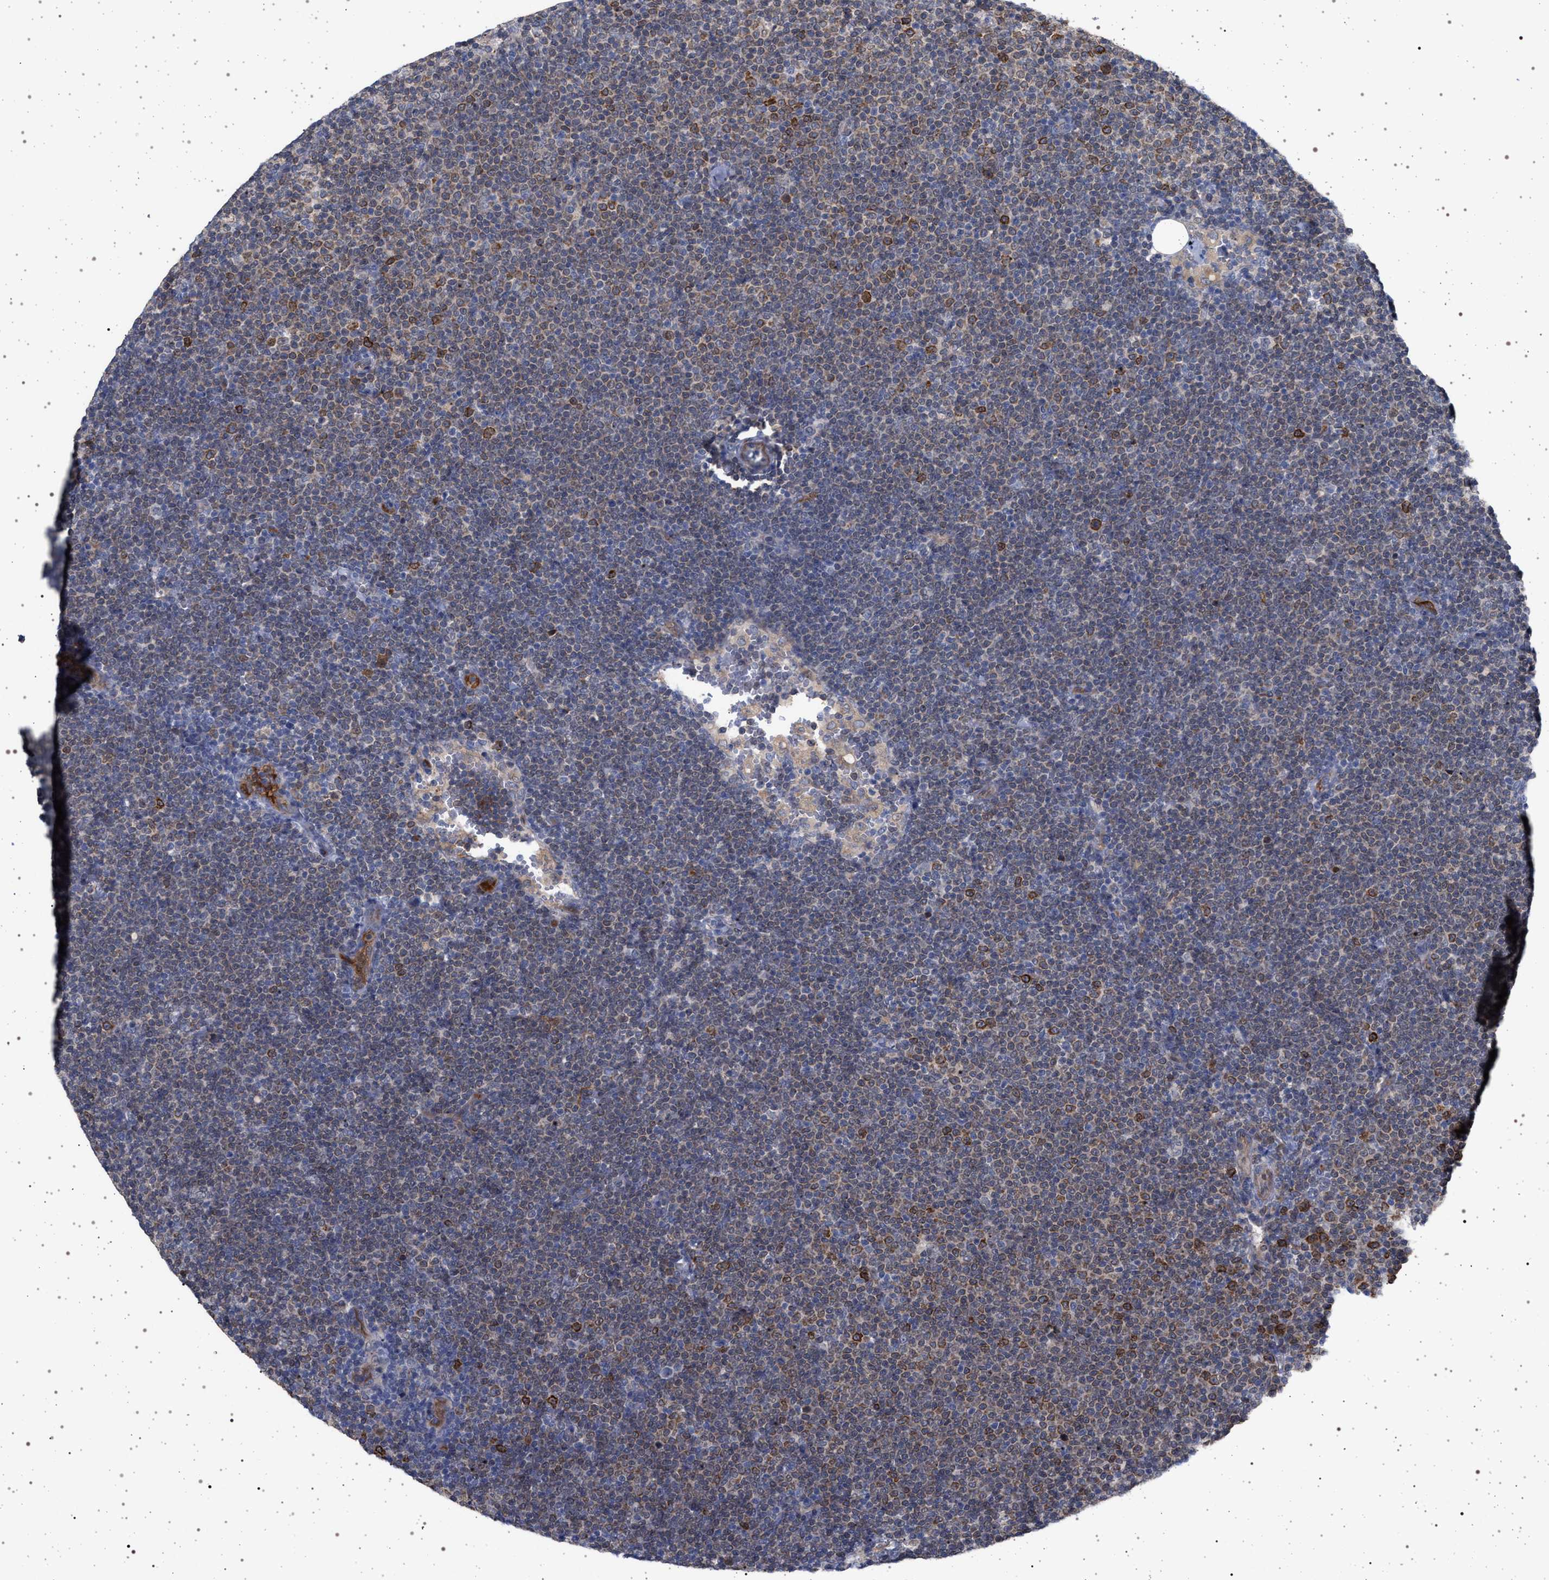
{"staining": {"intensity": "moderate", "quantity": "25%-75%", "location": "nuclear"}, "tissue": "lymphoma", "cell_type": "Tumor cells", "image_type": "cancer", "snomed": [{"axis": "morphology", "description": "Malignant lymphoma, non-Hodgkin's type, Low grade"}, {"axis": "topography", "description": "Lymph node"}], "caption": "Protein staining of lymphoma tissue shows moderate nuclear staining in about 25%-75% of tumor cells. The staining was performed using DAB (3,3'-diaminobenzidine) to visualize the protein expression in brown, while the nuclei were stained in blue with hematoxylin (Magnification: 20x).", "gene": "RBM48", "patient": {"sex": "female", "age": 53}}